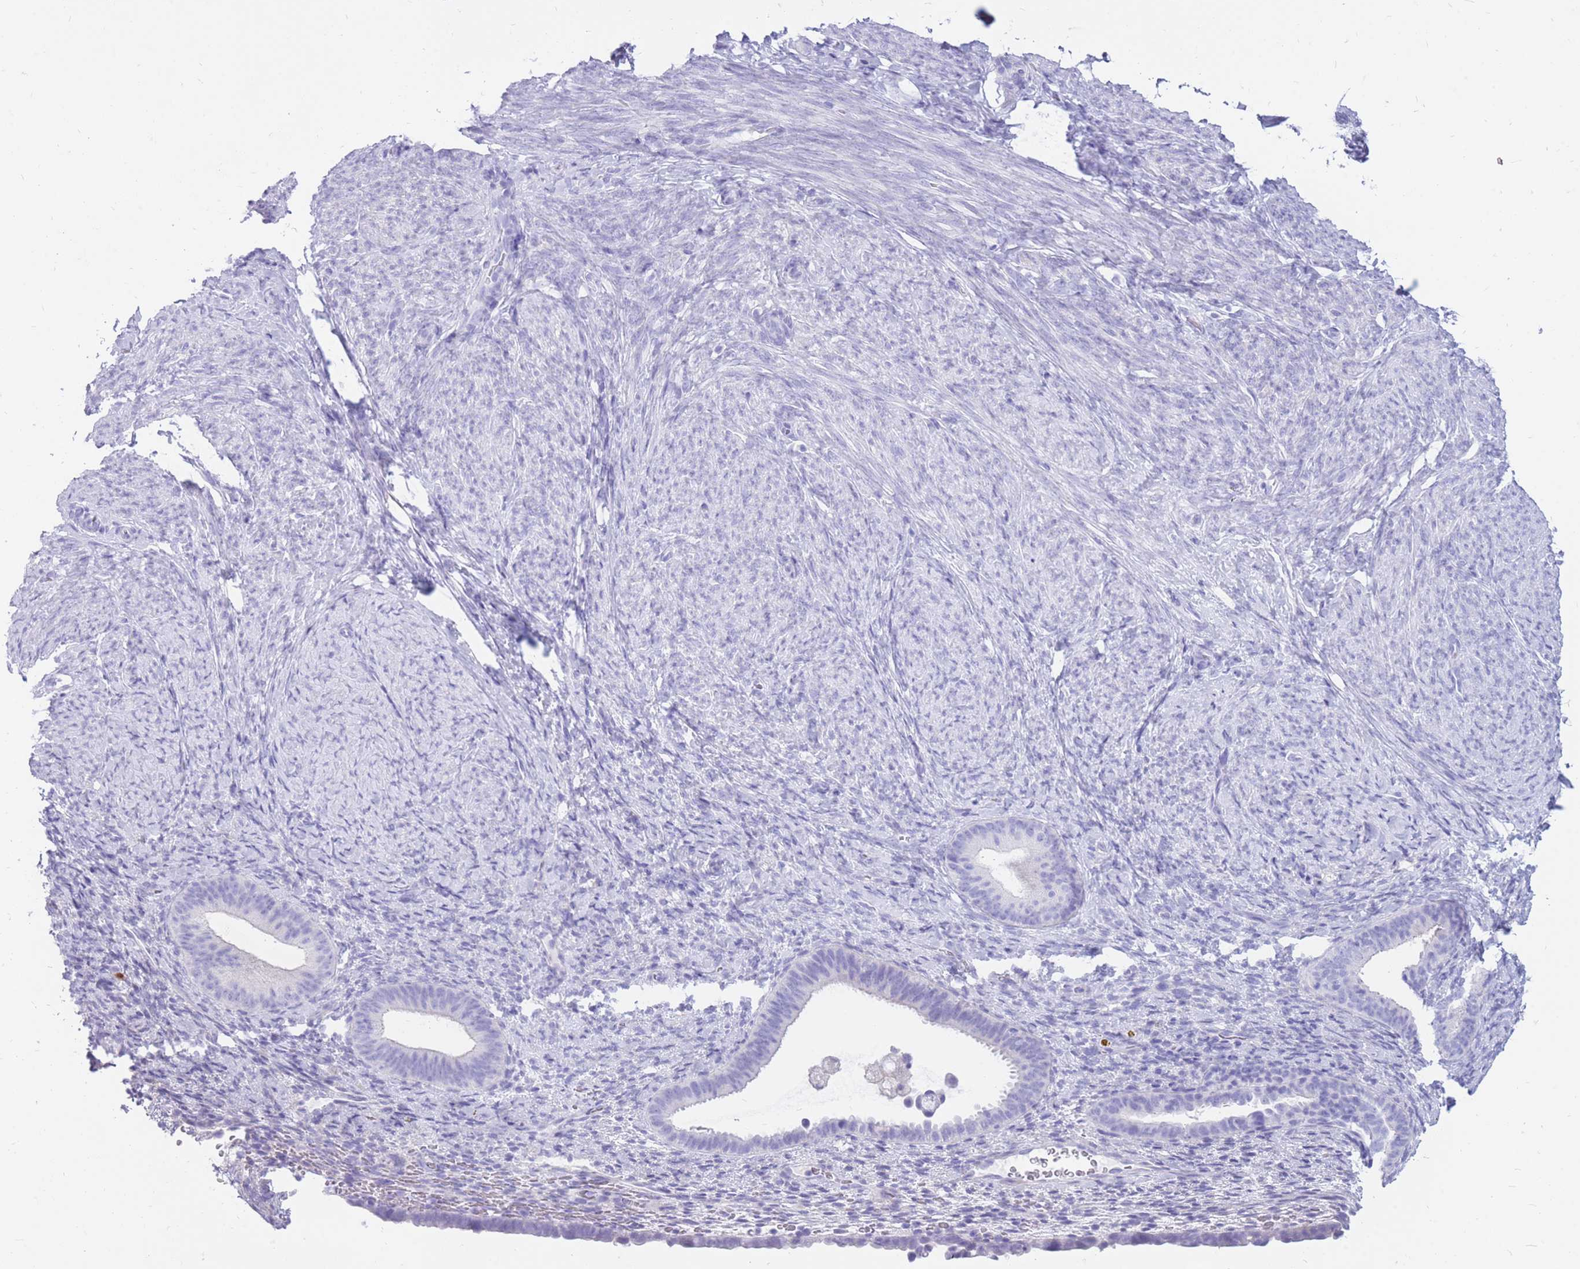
{"staining": {"intensity": "negative", "quantity": "none", "location": "none"}, "tissue": "endometrium", "cell_type": "Cells in endometrial stroma", "image_type": "normal", "snomed": [{"axis": "morphology", "description": "Normal tissue, NOS"}, {"axis": "topography", "description": "Endometrium"}], "caption": "Protein analysis of normal endometrium demonstrates no significant positivity in cells in endometrial stroma. The staining is performed using DAB (3,3'-diaminobenzidine) brown chromogen with nuclei counter-stained in using hematoxylin.", "gene": "ZFP37", "patient": {"sex": "female", "age": 65}}